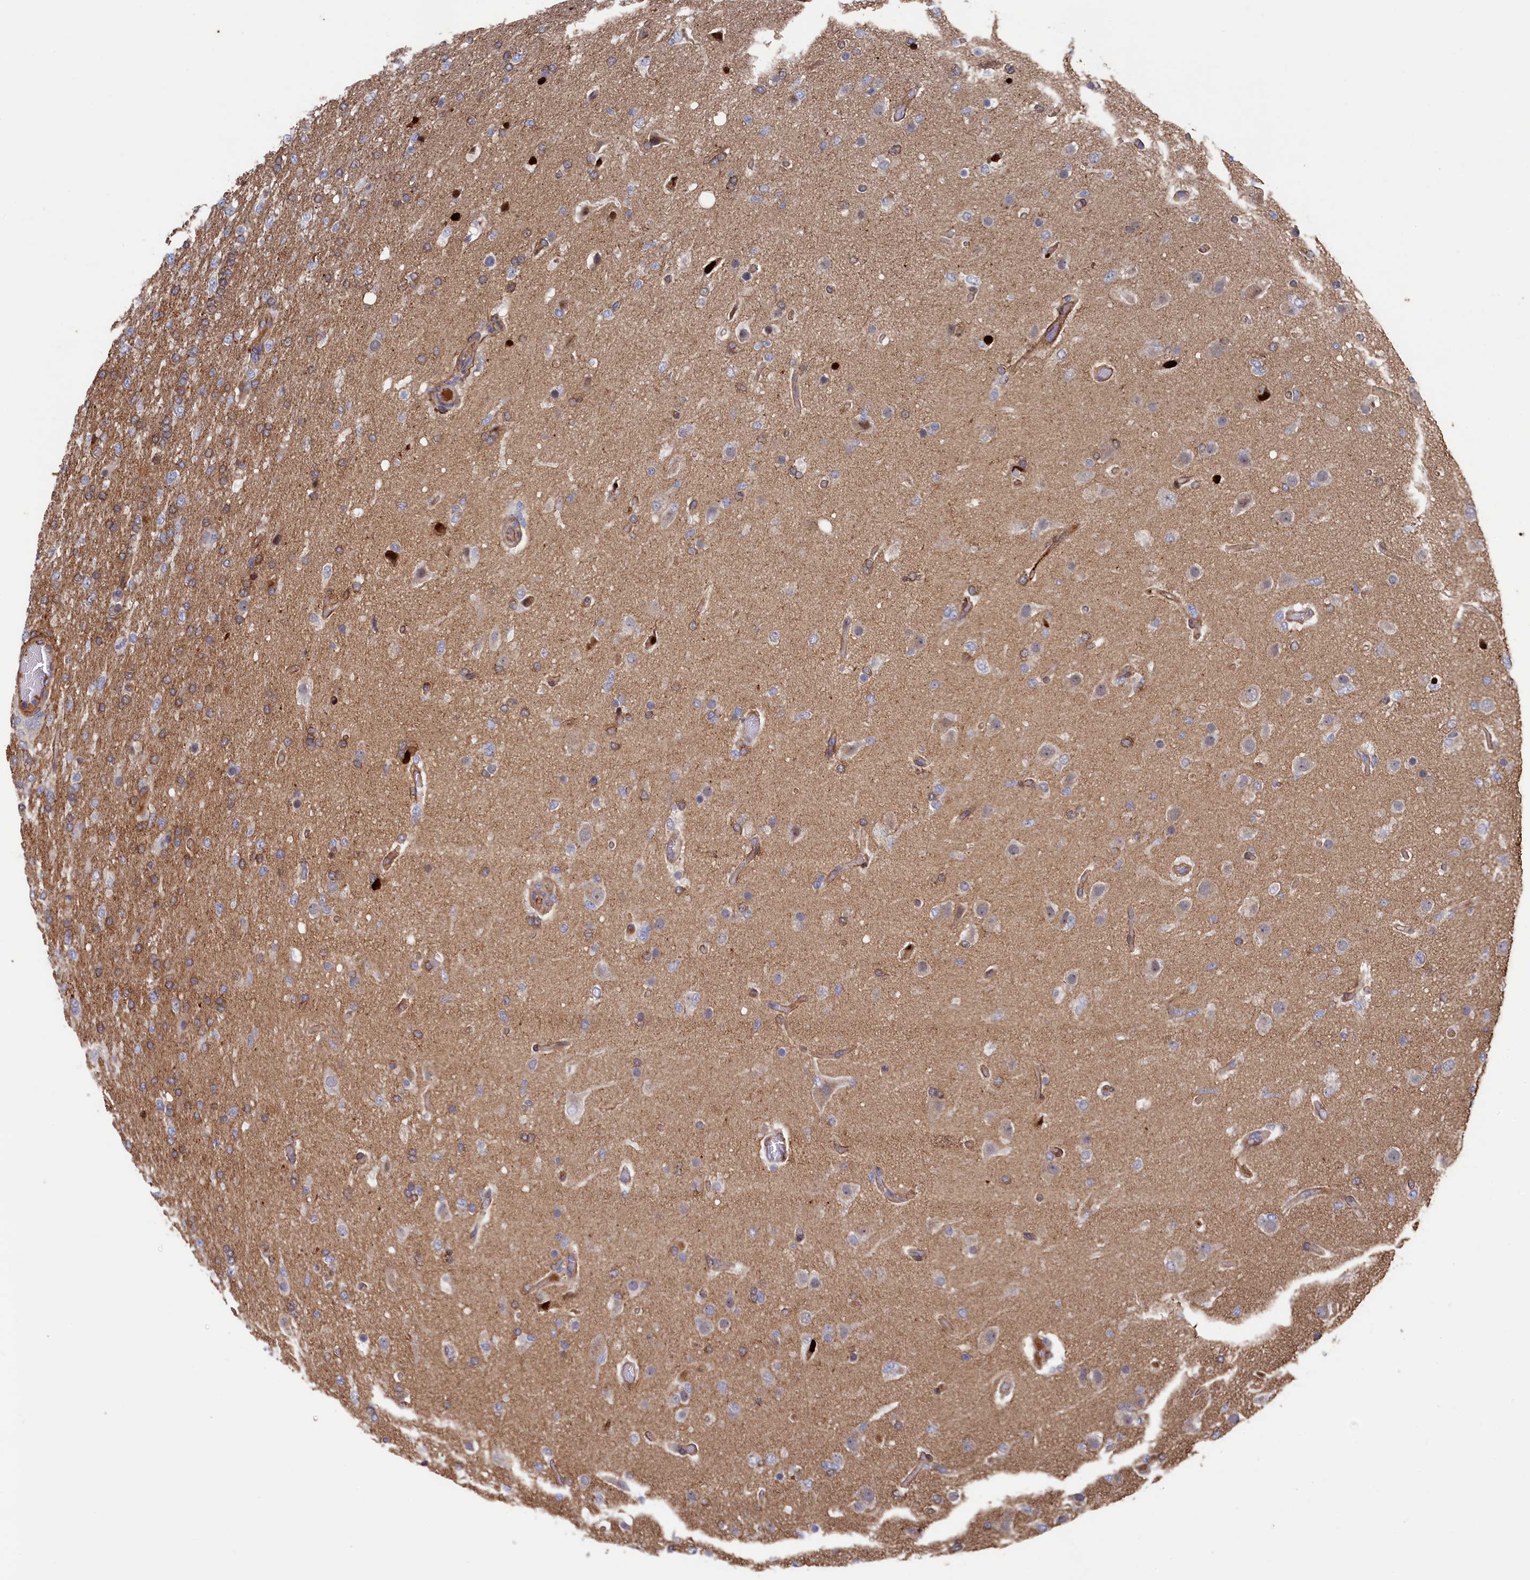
{"staining": {"intensity": "weak", "quantity": "<25%", "location": "cytoplasmic/membranous"}, "tissue": "glioma", "cell_type": "Tumor cells", "image_type": "cancer", "snomed": [{"axis": "morphology", "description": "Glioma, malignant, High grade"}, {"axis": "topography", "description": "Brain"}], "caption": "Micrograph shows no significant protein expression in tumor cells of malignant glioma (high-grade).", "gene": "ZNF891", "patient": {"sex": "female", "age": 74}}